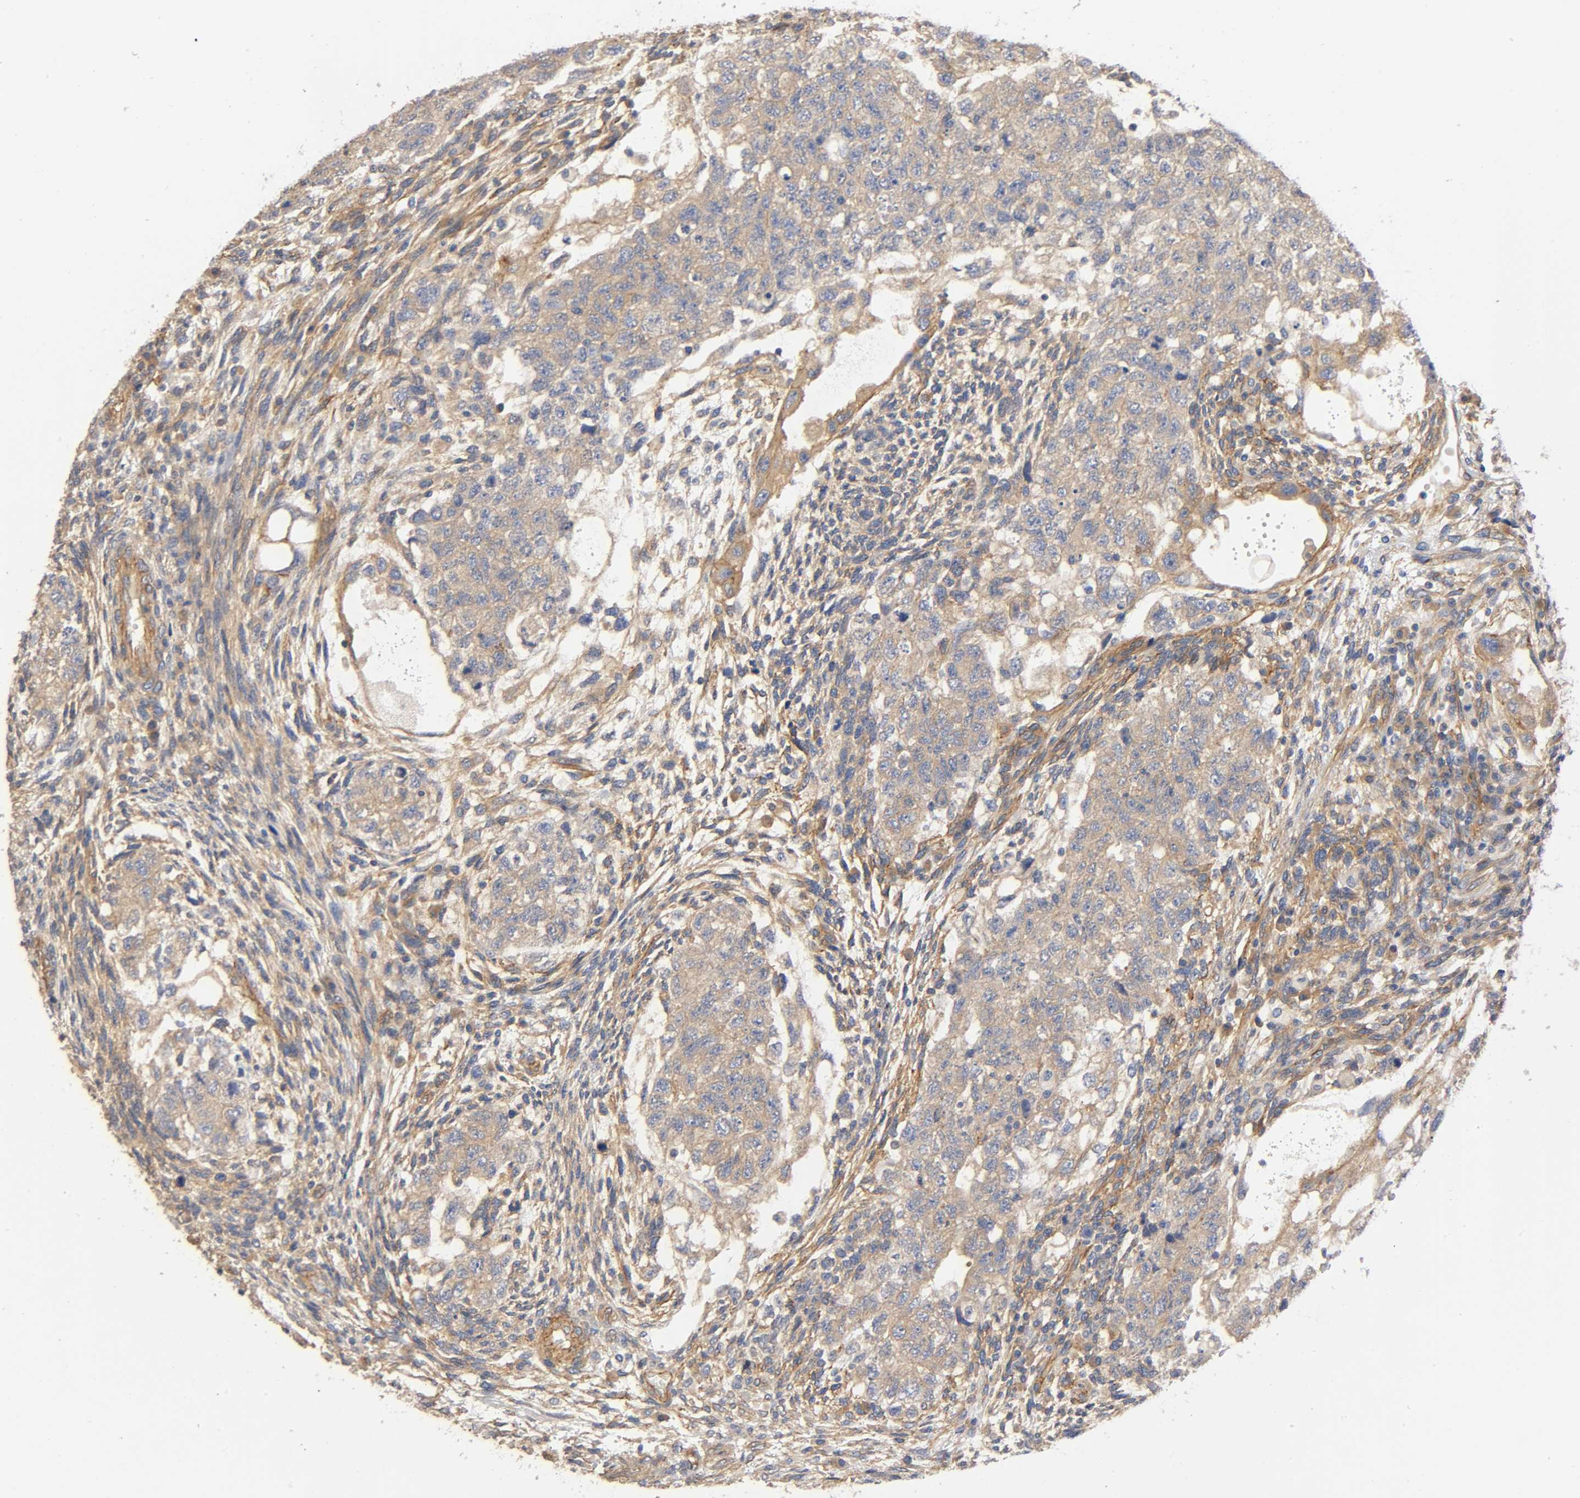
{"staining": {"intensity": "weak", "quantity": ">75%", "location": "cytoplasmic/membranous"}, "tissue": "testis cancer", "cell_type": "Tumor cells", "image_type": "cancer", "snomed": [{"axis": "morphology", "description": "Normal tissue, NOS"}, {"axis": "morphology", "description": "Carcinoma, Embryonal, NOS"}, {"axis": "topography", "description": "Testis"}], "caption": "Protein expression analysis of human testis cancer reveals weak cytoplasmic/membranous positivity in about >75% of tumor cells.", "gene": "MARS1", "patient": {"sex": "male", "age": 36}}